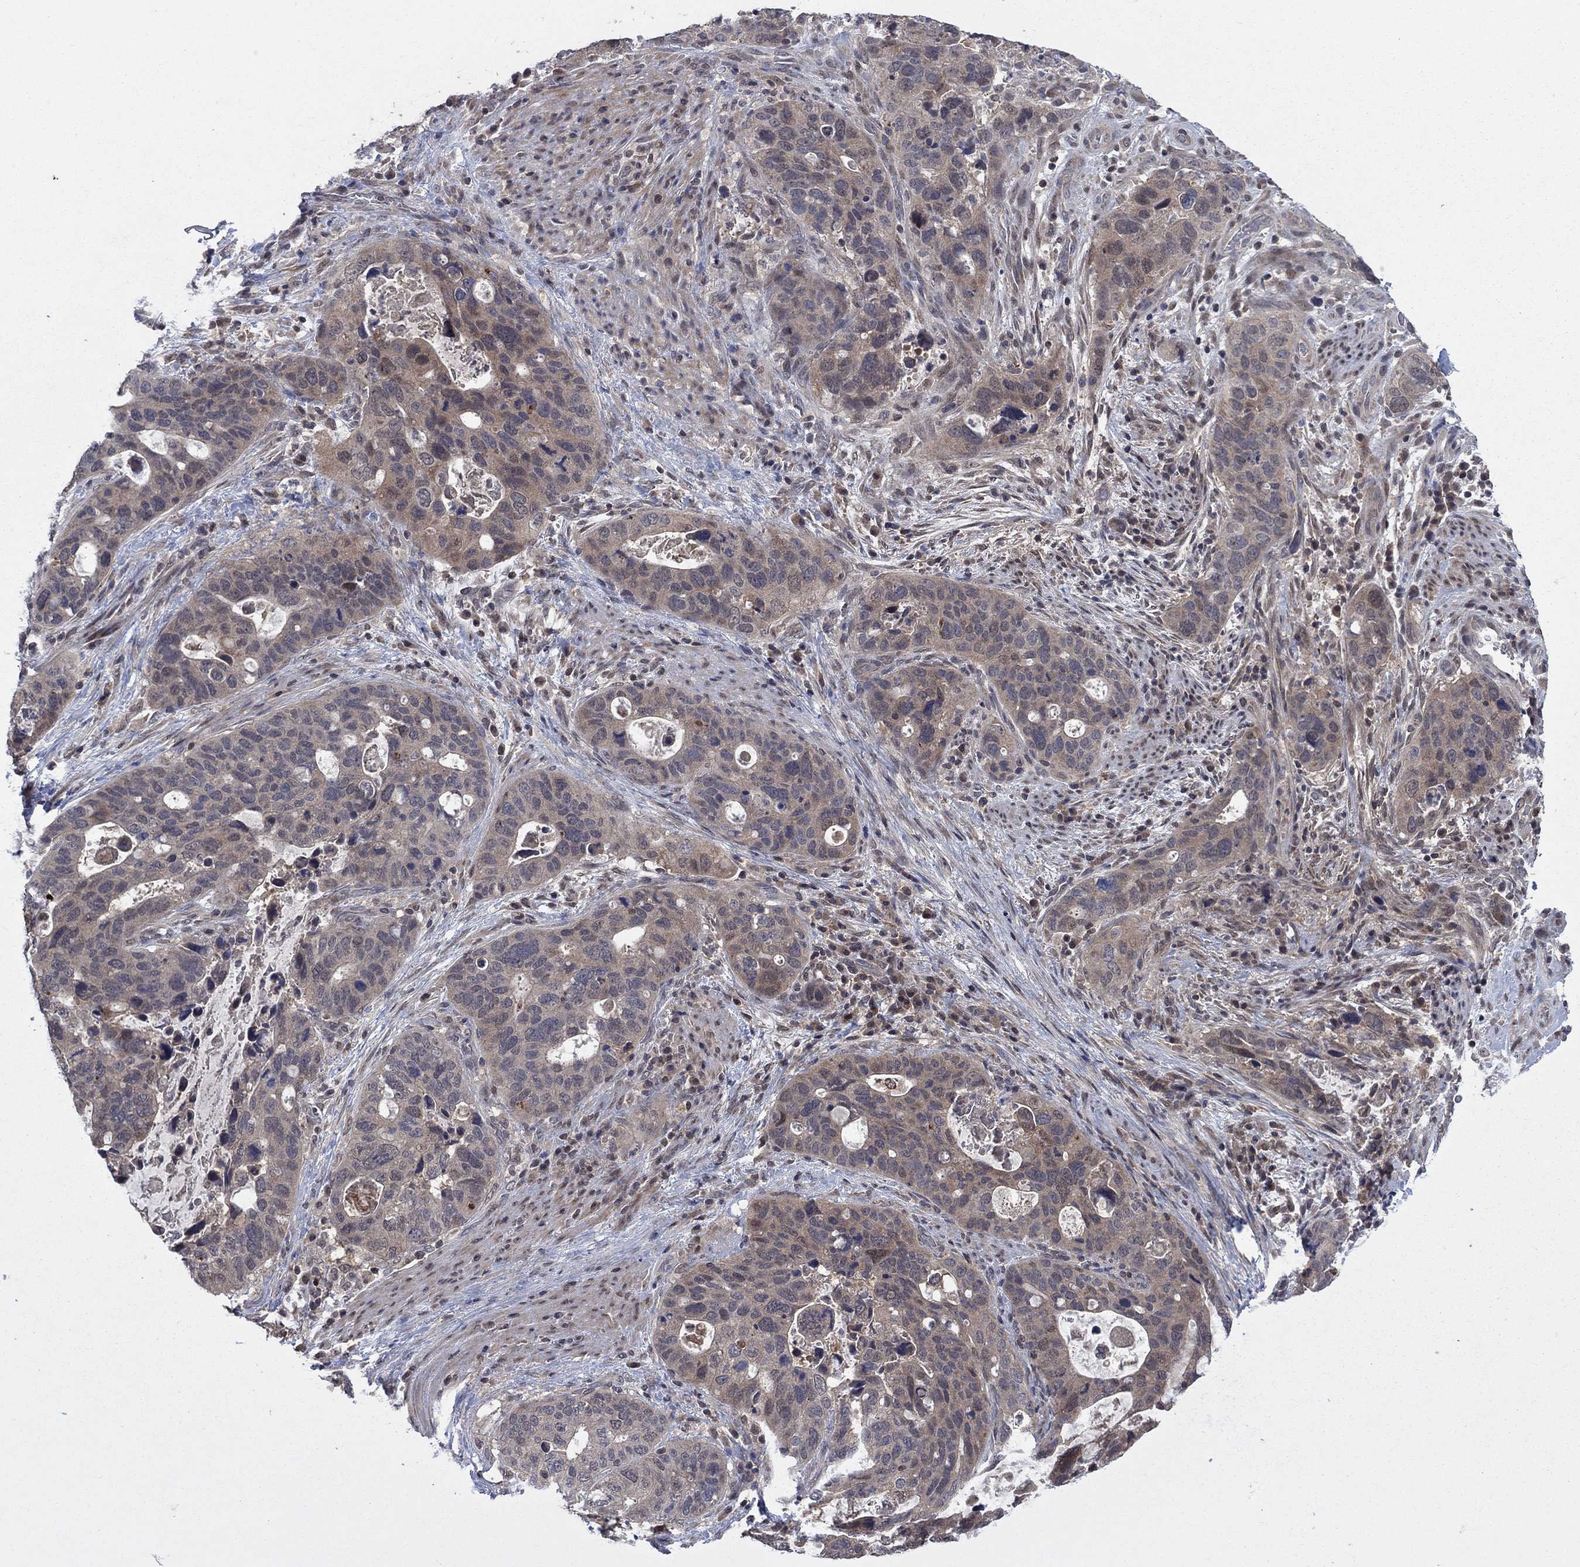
{"staining": {"intensity": "weak", "quantity": "25%-75%", "location": "cytoplasmic/membranous"}, "tissue": "stomach cancer", "cell_type": "Tumor cells", "image_type": "cancer", "snomed": [{"axis": "morphology", "description": "Adenocarcinoma, NOS"}, {"axis": "topography", "description": "Stomach"}], "caption": "Immunohistochemistry (IHC) image of neoplastic tissue: human stomach cancer (adenocarcinoma) stained using immunohistochemistry reveals low levels of weak protein expression localized specifically in the cytoplasmic/membranous of tumor cells, appearing as a cytoplasmic/membranous brown color.", "gene": "IAH1", "patient": {"sex": "male", "age": 54}}